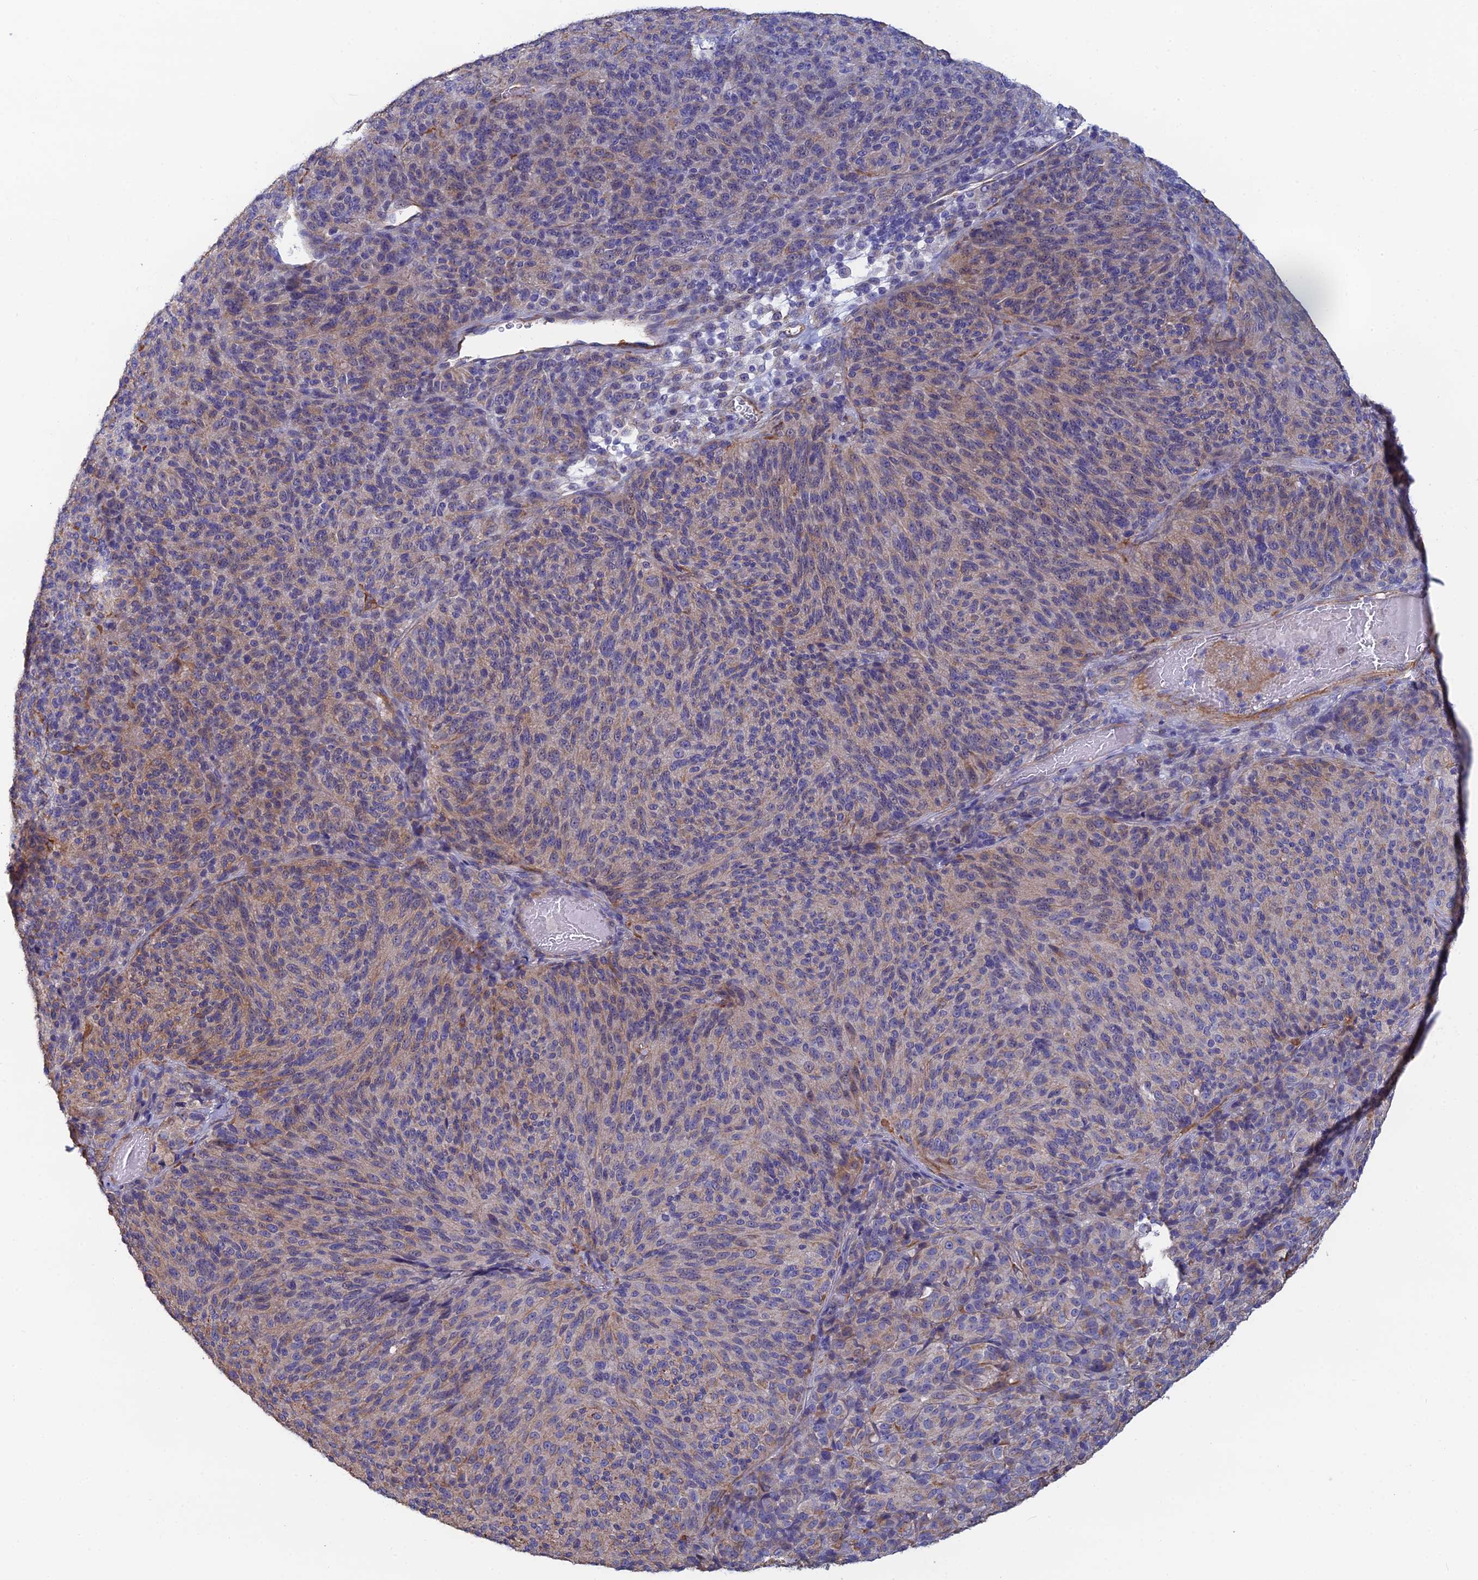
{"staining": {"intensity": "weak", "quantity": "25%-75%", "location": "cytoplasmic/membranous"}, "tissue": "melanoma", "cell_type": "Tumor cells", "image_type": "cancer", "snomed": [{"axis": "morphology", "description": "Malignant melanoma, Metastatic site"}, {"axis": "topography", "description": "Brain"}], "caption": "This micrograph reveals immunohistochemistry (IHC) staining of melanoma, with low weak cytoplasmic/membranous staining in approximately 25%-75% of tumor cells.", "gene": "PCDHA5", "patient": {"sex": "female", "age": 56}}